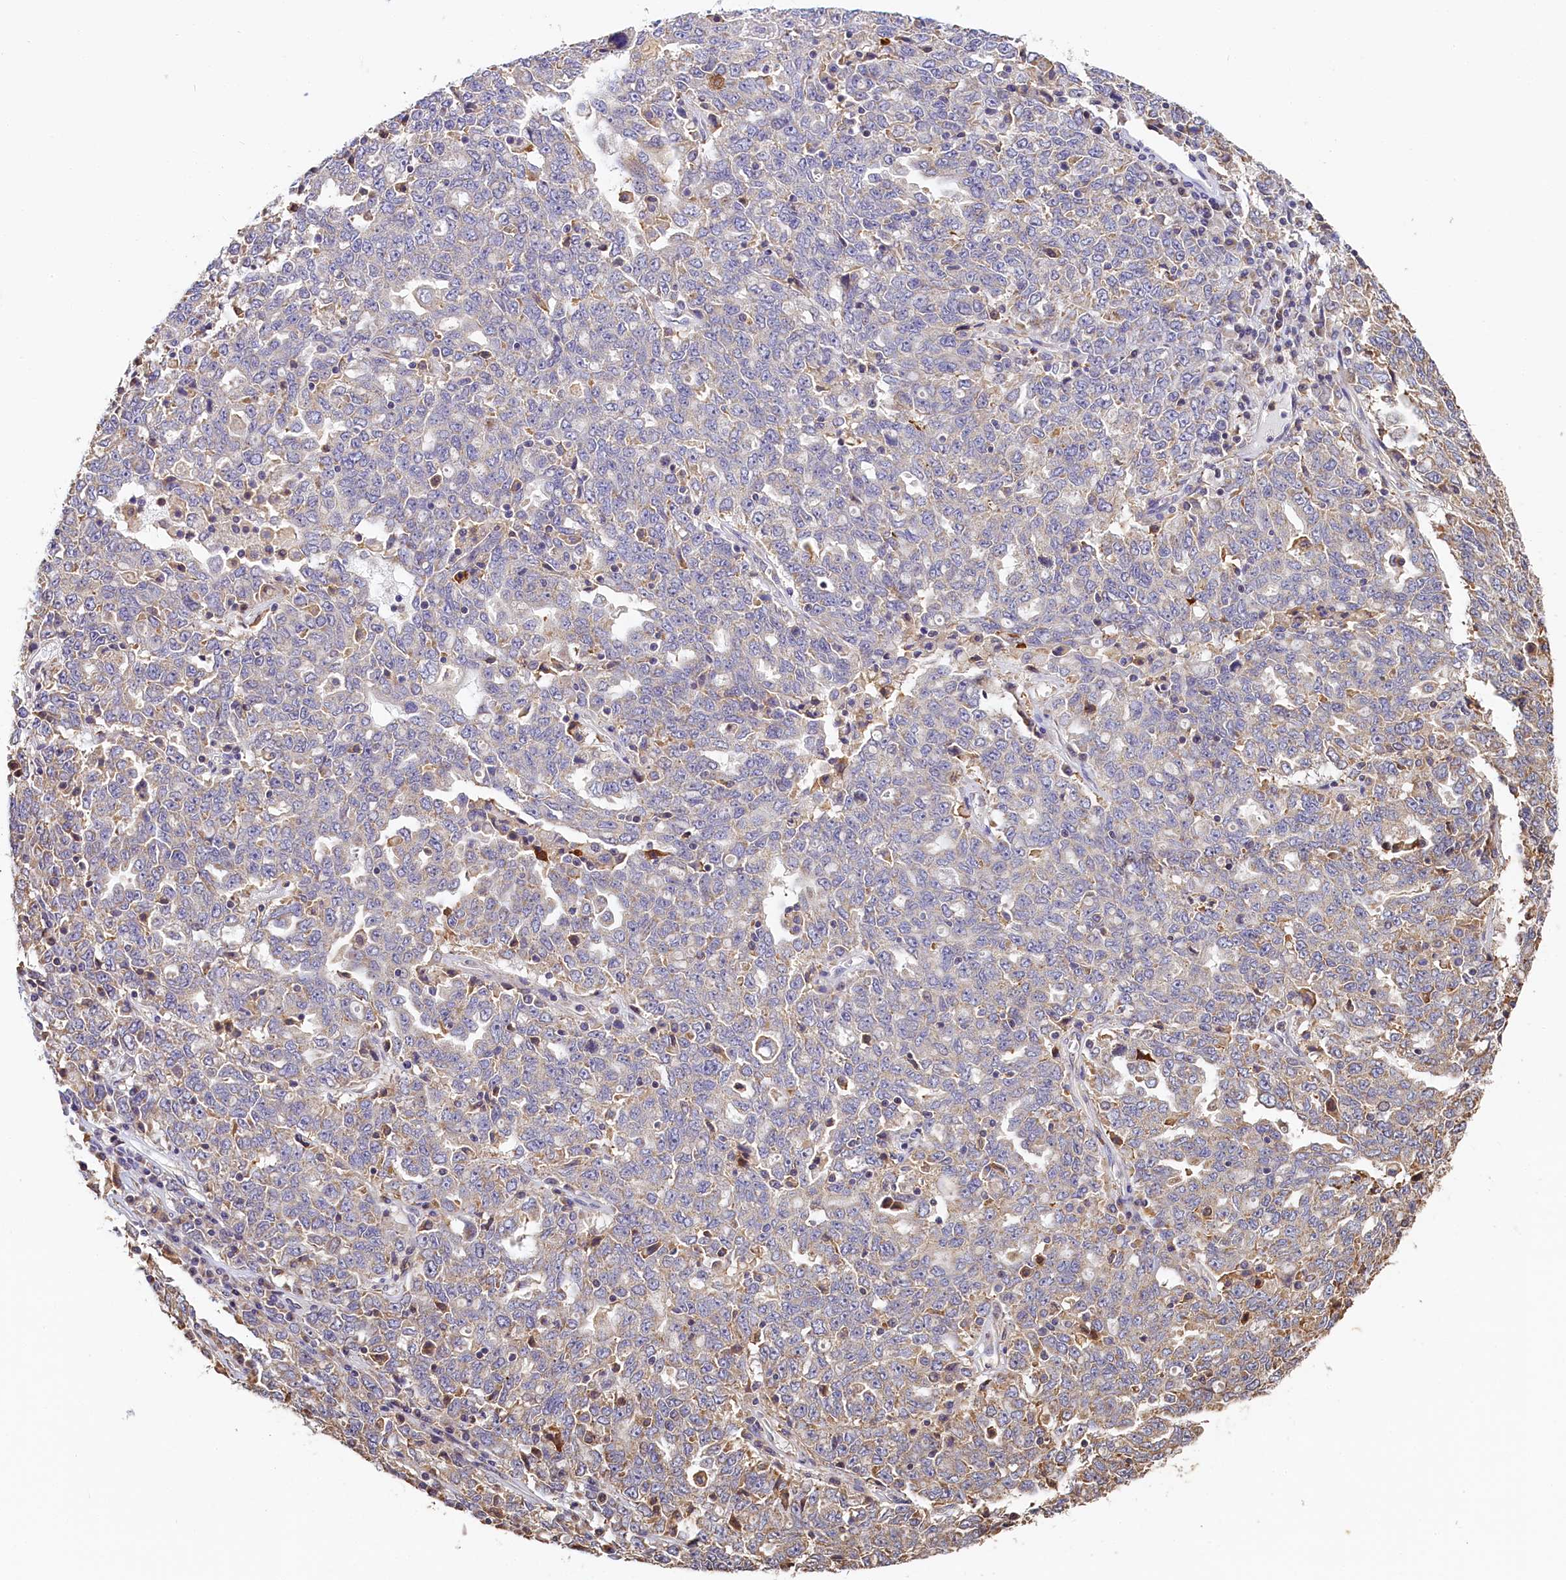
{"staining": {"intensity": "negative", "quantity": "none", "location": "none"}, "tissue": "ovarian cancer", "cell_type": "Tumor cells", "image_type": "cancer", "snomed": [{"axis": "morphology", "description": "Carcinoma, endometroid"}, {"axis": "topography", "description": "Ovary"}], "caption": "An immunohistochemistry photomicrograph of endometroid carcinoma (ovarian) is shown. There is no staining in tumor cells of endometroid carcinoma (ovarian).", "gene": "KATNB1", "patient": {"sex": "female", "age": 62}}